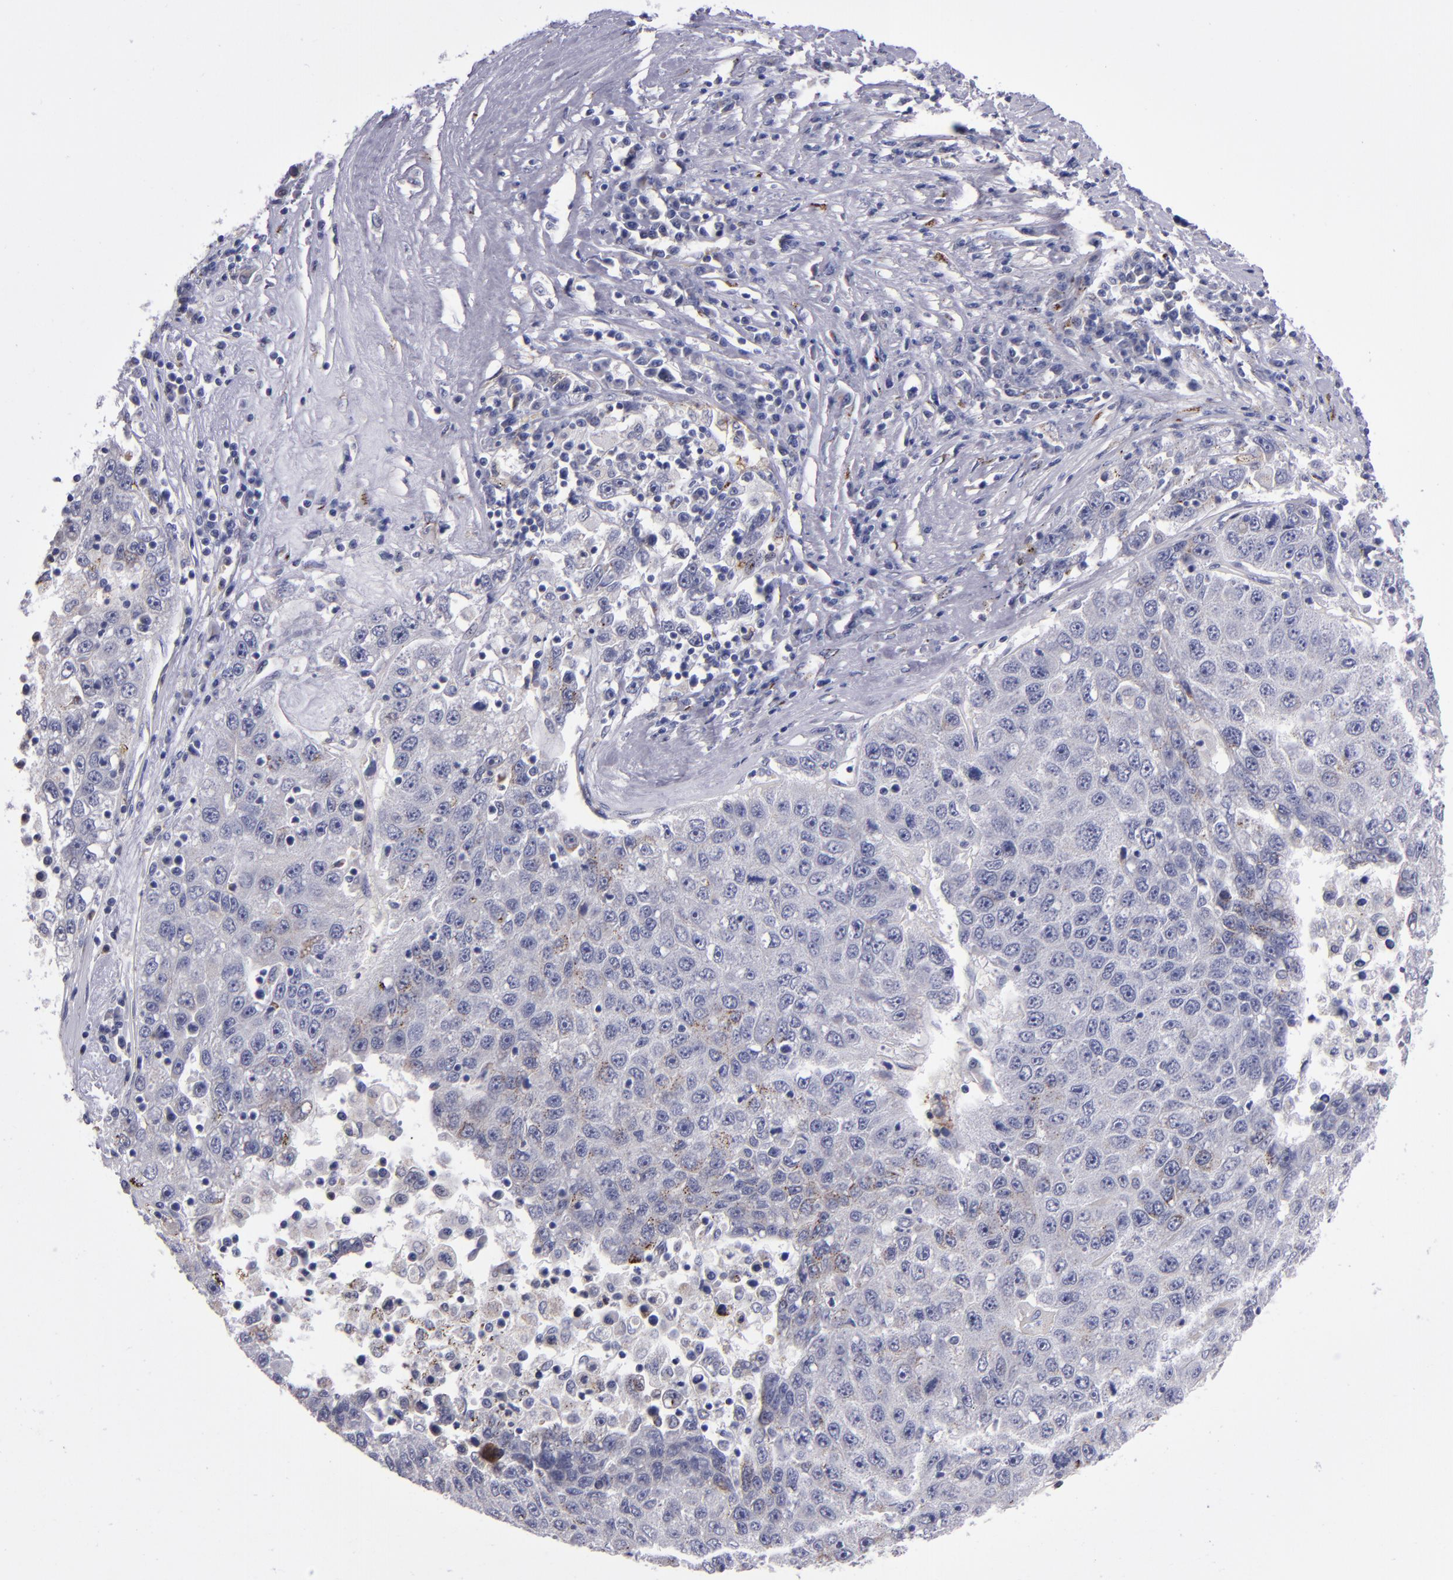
{"staining": {"intensity": "moderate", "quantity": "<25%", "location": "cytoplasmic/membranous"}, "tissue": "liver cancer", "cell_type": "Tumor cells", "image_type": "cancer", "snomed": [{"axis": "morphology", "description": "Carcinoma, Hepatocellular, NOS"}, {"axis": "topography", "description": "Liver"}], "caption": "Immunohistochemical staining of liver cancer (hepatocellular carcinoma) exhibits low levels of moderate cytoplasmic/membranous expression in about <25% of tumor cells. (DAB (3,3'-diaminobenzidine) IHC, brown staining for protein, blue staining for nuclei).", "gene": "RAB41", "patient": {"sex": "male", "age": 49}}